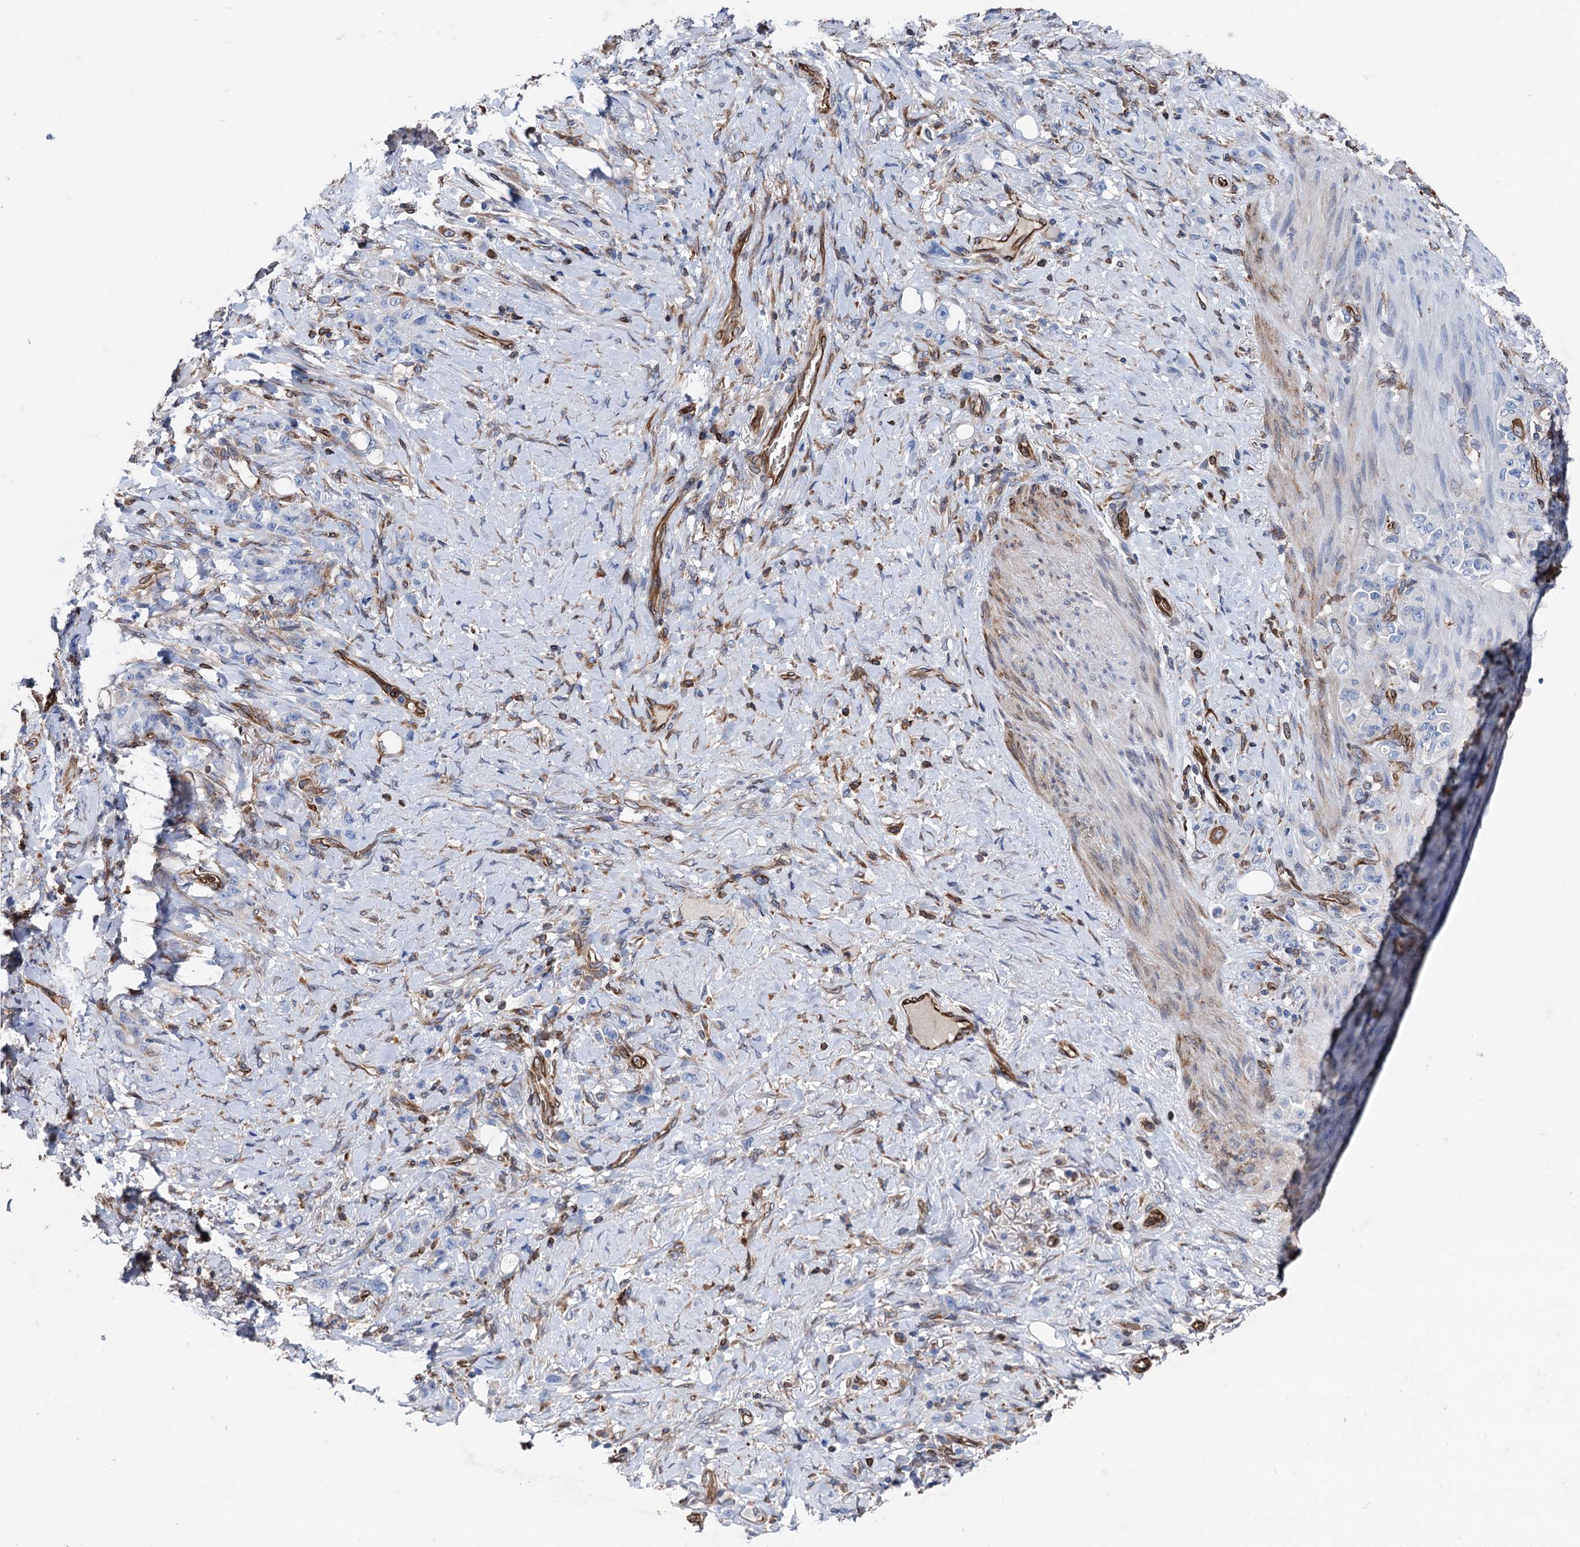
{"staining": {"intensity": "negative", "quantity": "none", "location": "none"}, "tissue": "stomach cancer", "cell_type": "Tumor cells", "image_type": "cancer", "snomed": [{"axis": "morphology", "description": "Adenocarcinoma, NOS"}, {"axis": "topography", "description": "Stomach"}], "caption": "DAB (3,3'-diaminobenzidine) immunohistochemical staining of human stomach cancer demonstrates no significant staining in tumor cells. The staining is performed using DAB brown chromogen with nuclei counter-stained in using hematoxylin.", "gene": "STING1", "patient": {"sex": "female", "age": 79}}